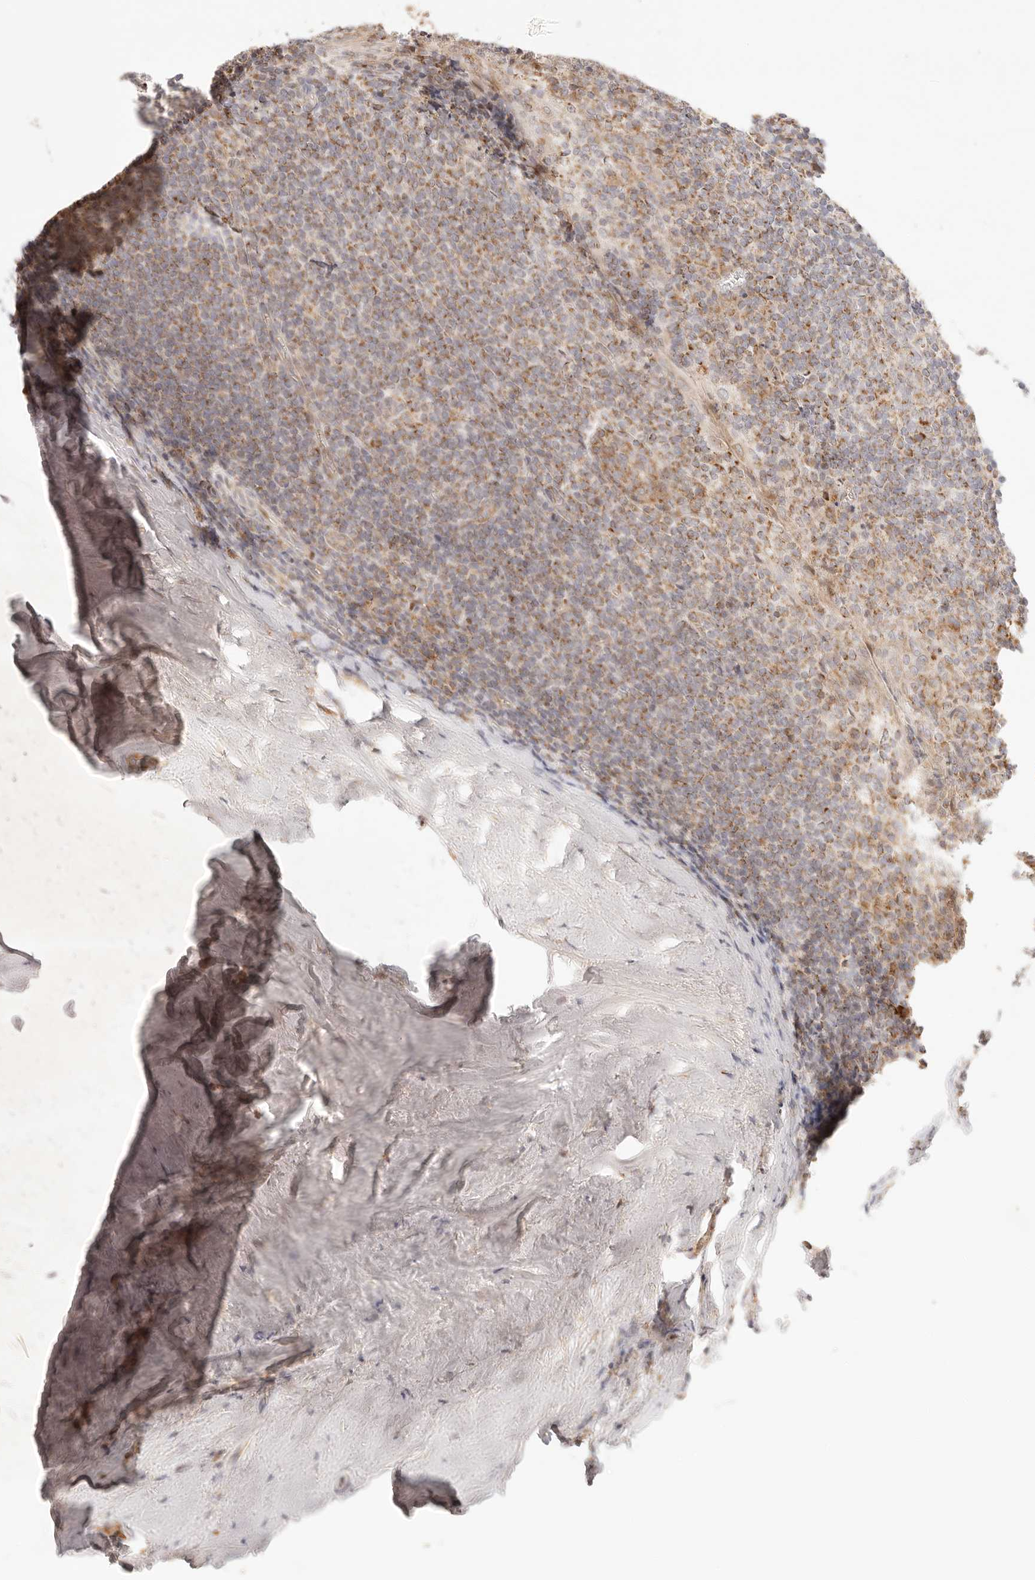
{"staining": {"intensity": "moderate", "quantity": "25%-75%", "location": "cytoplasmic/membranous"}, "tissue": "tonsil", "cell_type": "Germinal center cells", "image_type": "normal", "snomed": [{"axis": "morphology", "description": "Normal tissue, NOS"}, {"axis": "topography", "description": "Tonsil"}], "caption": "Immunohistochemical staining of unremarkable tonsil shows medium levels of moderate cytoplasmic/membranous staining in approximately 25%-75% of germinal center cells.", "gene": "COA6", "patient": {"sex": "male", "age": 37}}